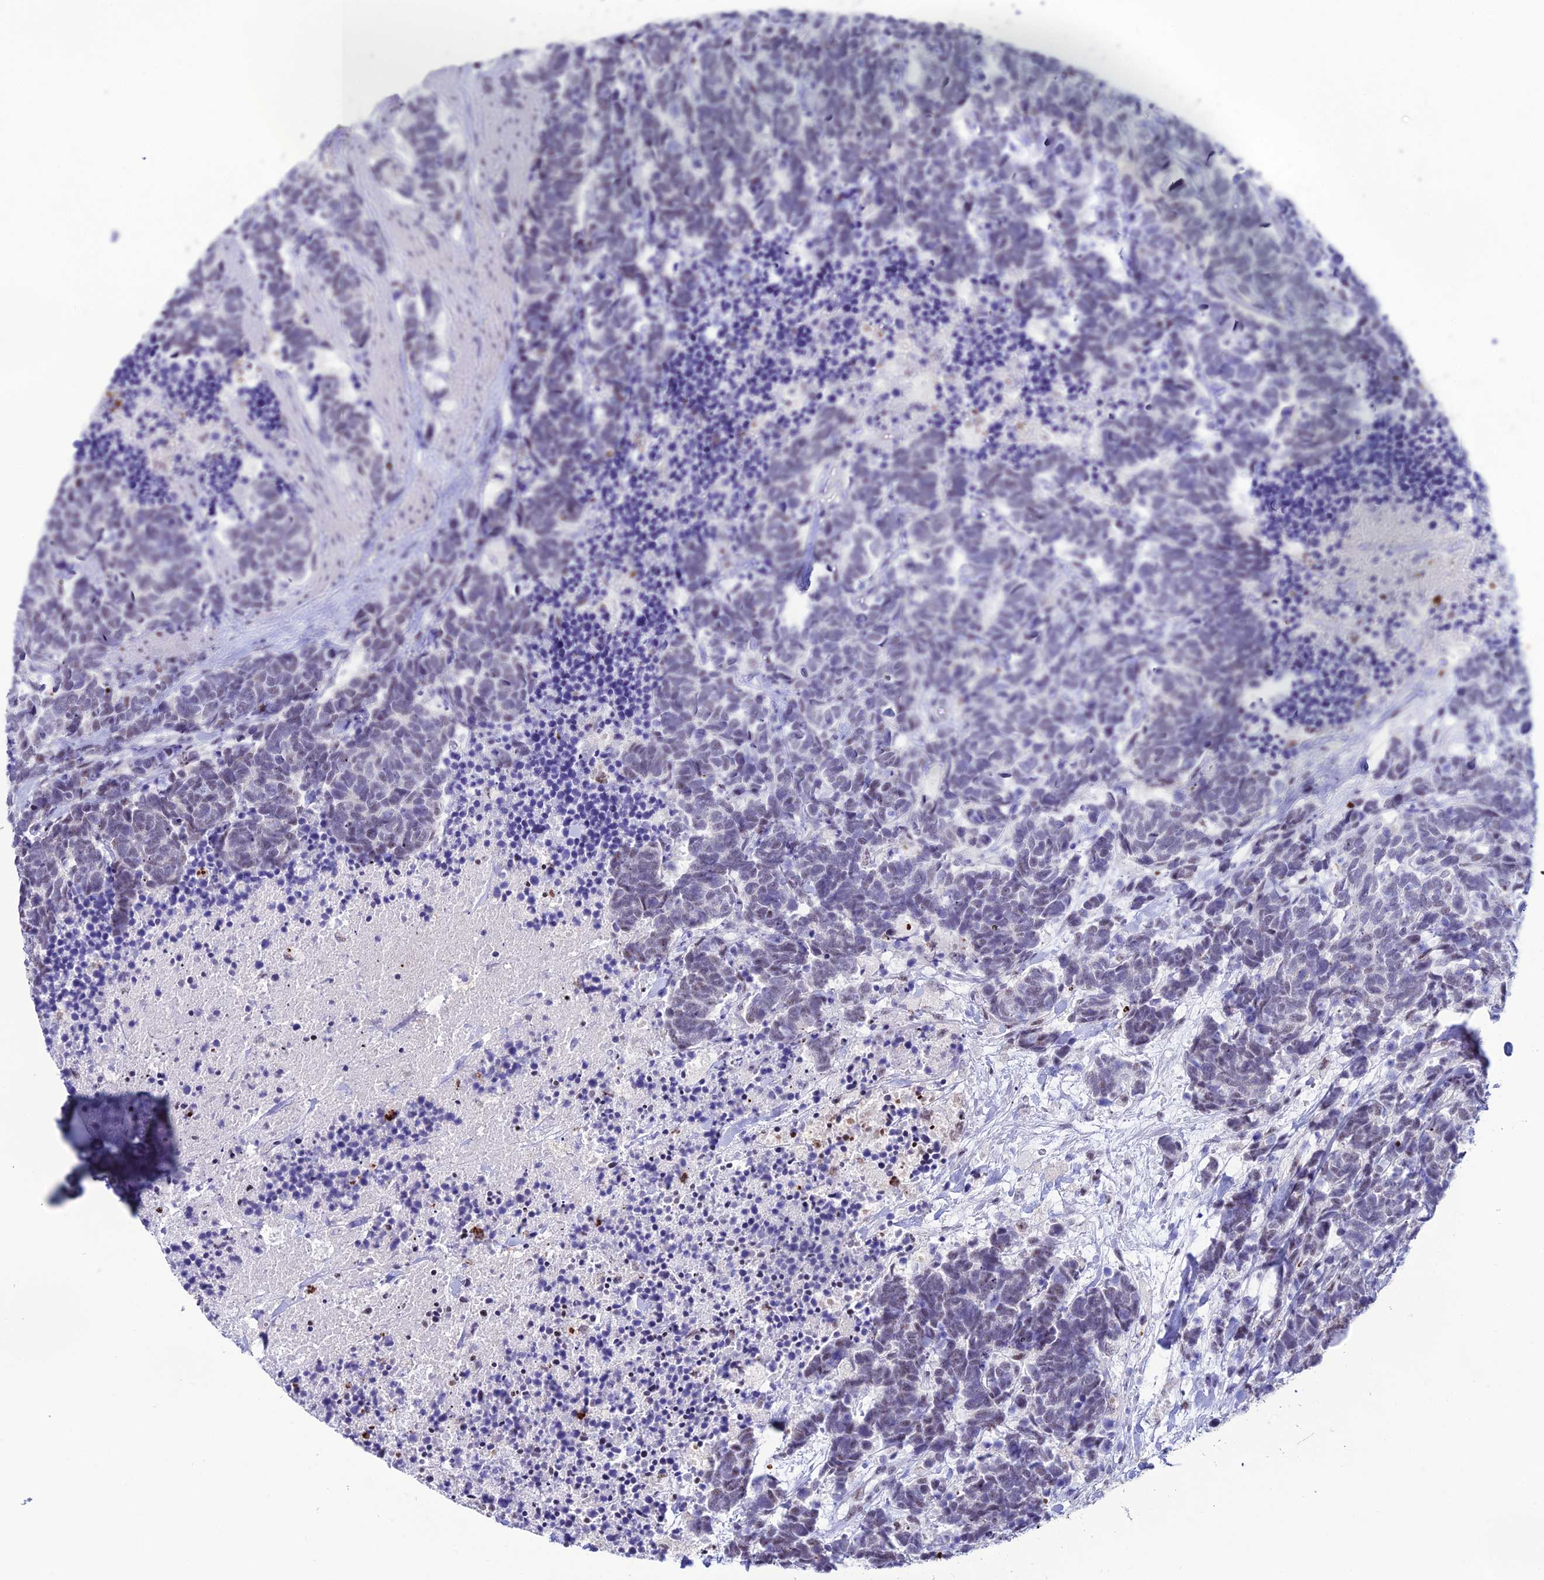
{"staining": {"intensity": "negative", "quantity": "none", "location": "none"}, "tissue": "carcinoid", "cell_type": "Tumor cells", "image_type": "cancer", "snomed": [{"axis": "morphology", "description": "Carcinoma, NOS"}, {"axis": "morphology", "description": "Carcinoid, malignant, NOS"}, {"axis": "topography", "description": "Prostate"}], "caption": "Carcinoma was stained to show a protein in brown. There is no significant positivity in tumor cells.", "gene": "MFSD2B", "patient": {"sex": "male", "age": 57}}